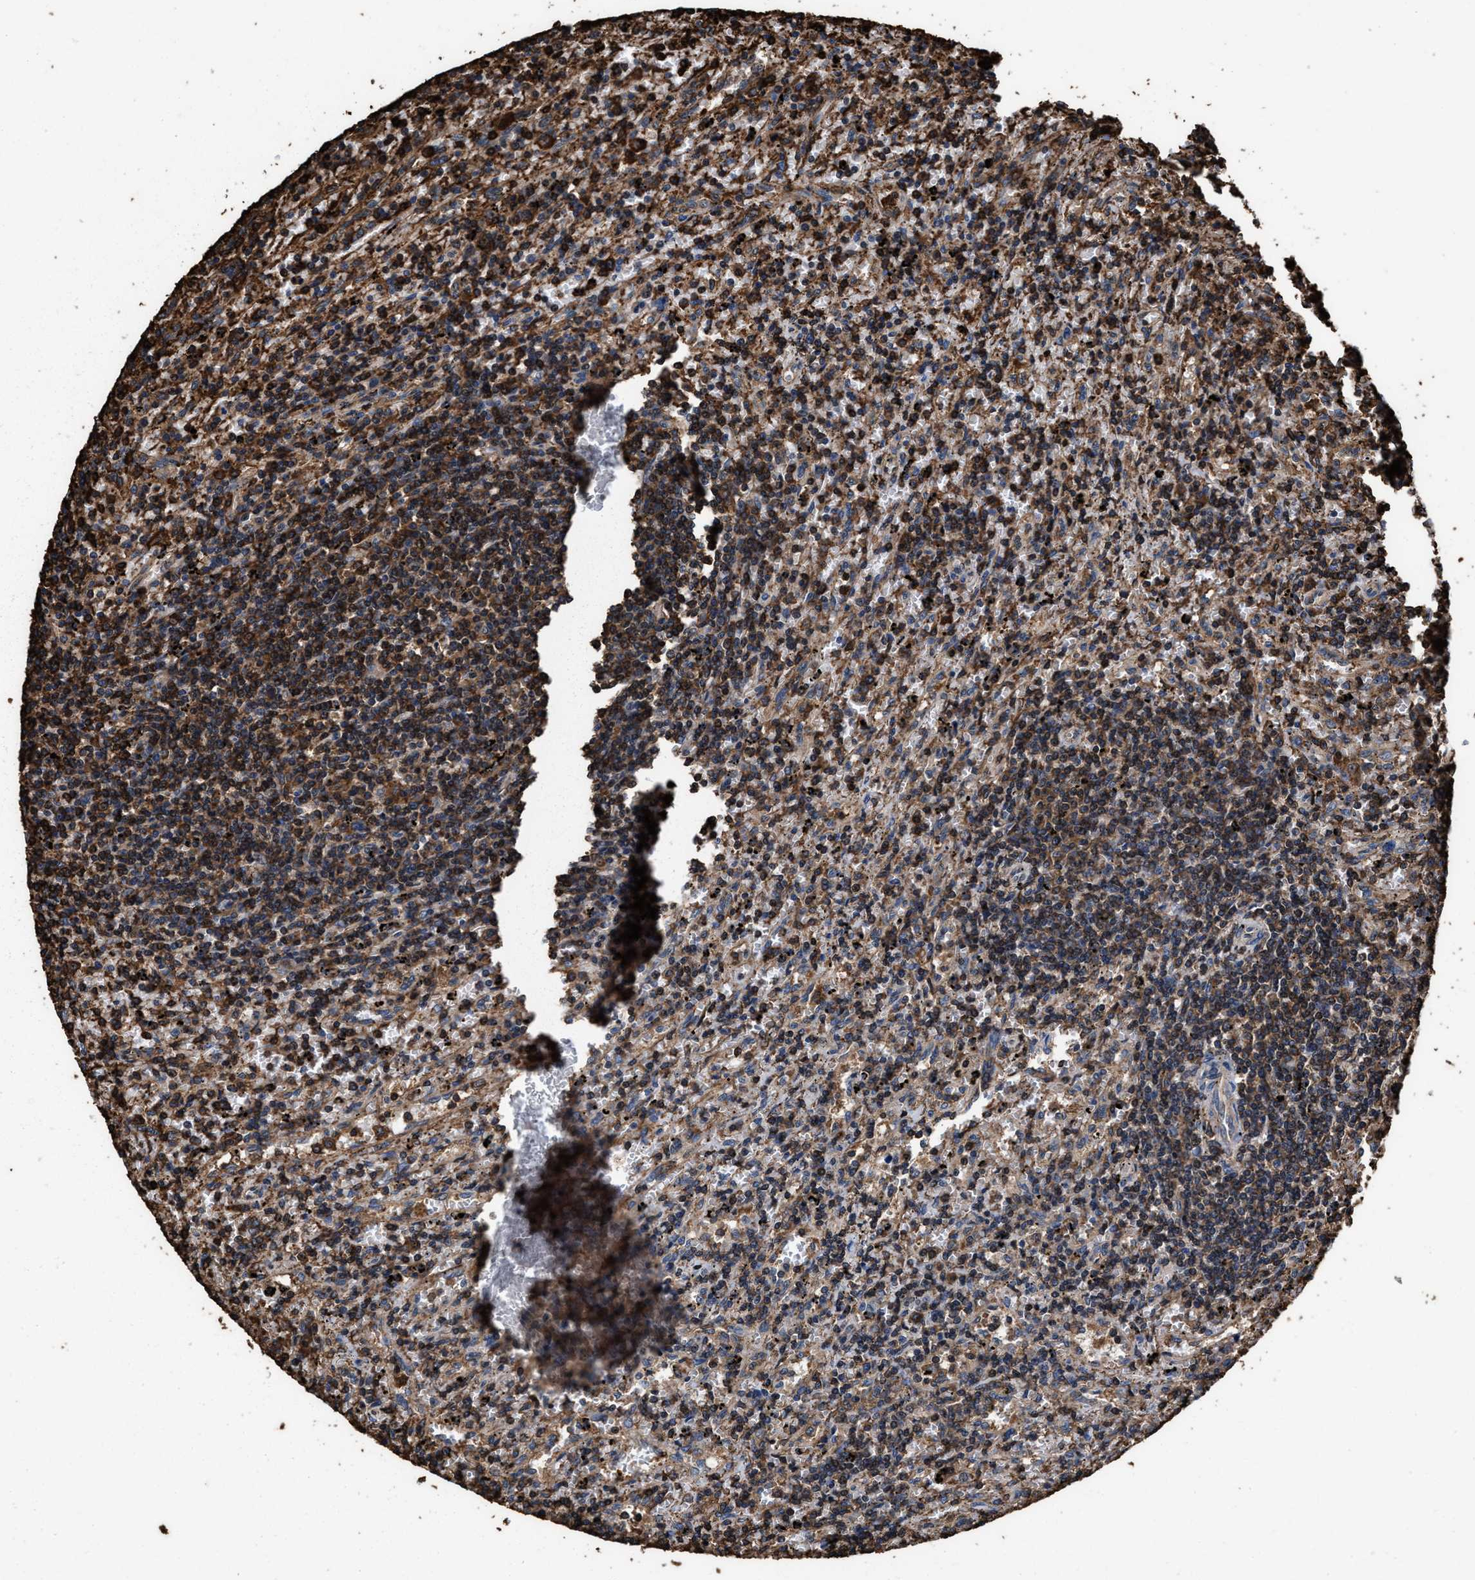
{"staining": {"intensity": "strong", "quantity": ">75%", "location": "cytoplasmic/membranous"}, "tissue": "lymphoma", "cell_type": "Tumor cells", "image_type": "cancer", "snomed": [{"axis": "morphology", "description": "Malignant lymphoma, non-Hodgkin's type, Low grade"}, {"axis": "topography", "description": "Spleen"}], "caption": "Immunohistochemistry image of lymphoma stained for a protein (brown), which reveals high levels of strong cytoplasmic/membranous staining in about >75% of tumor cells.", "gene": "KBTBD2", "patient": {"sex": "male", "age": 76}}